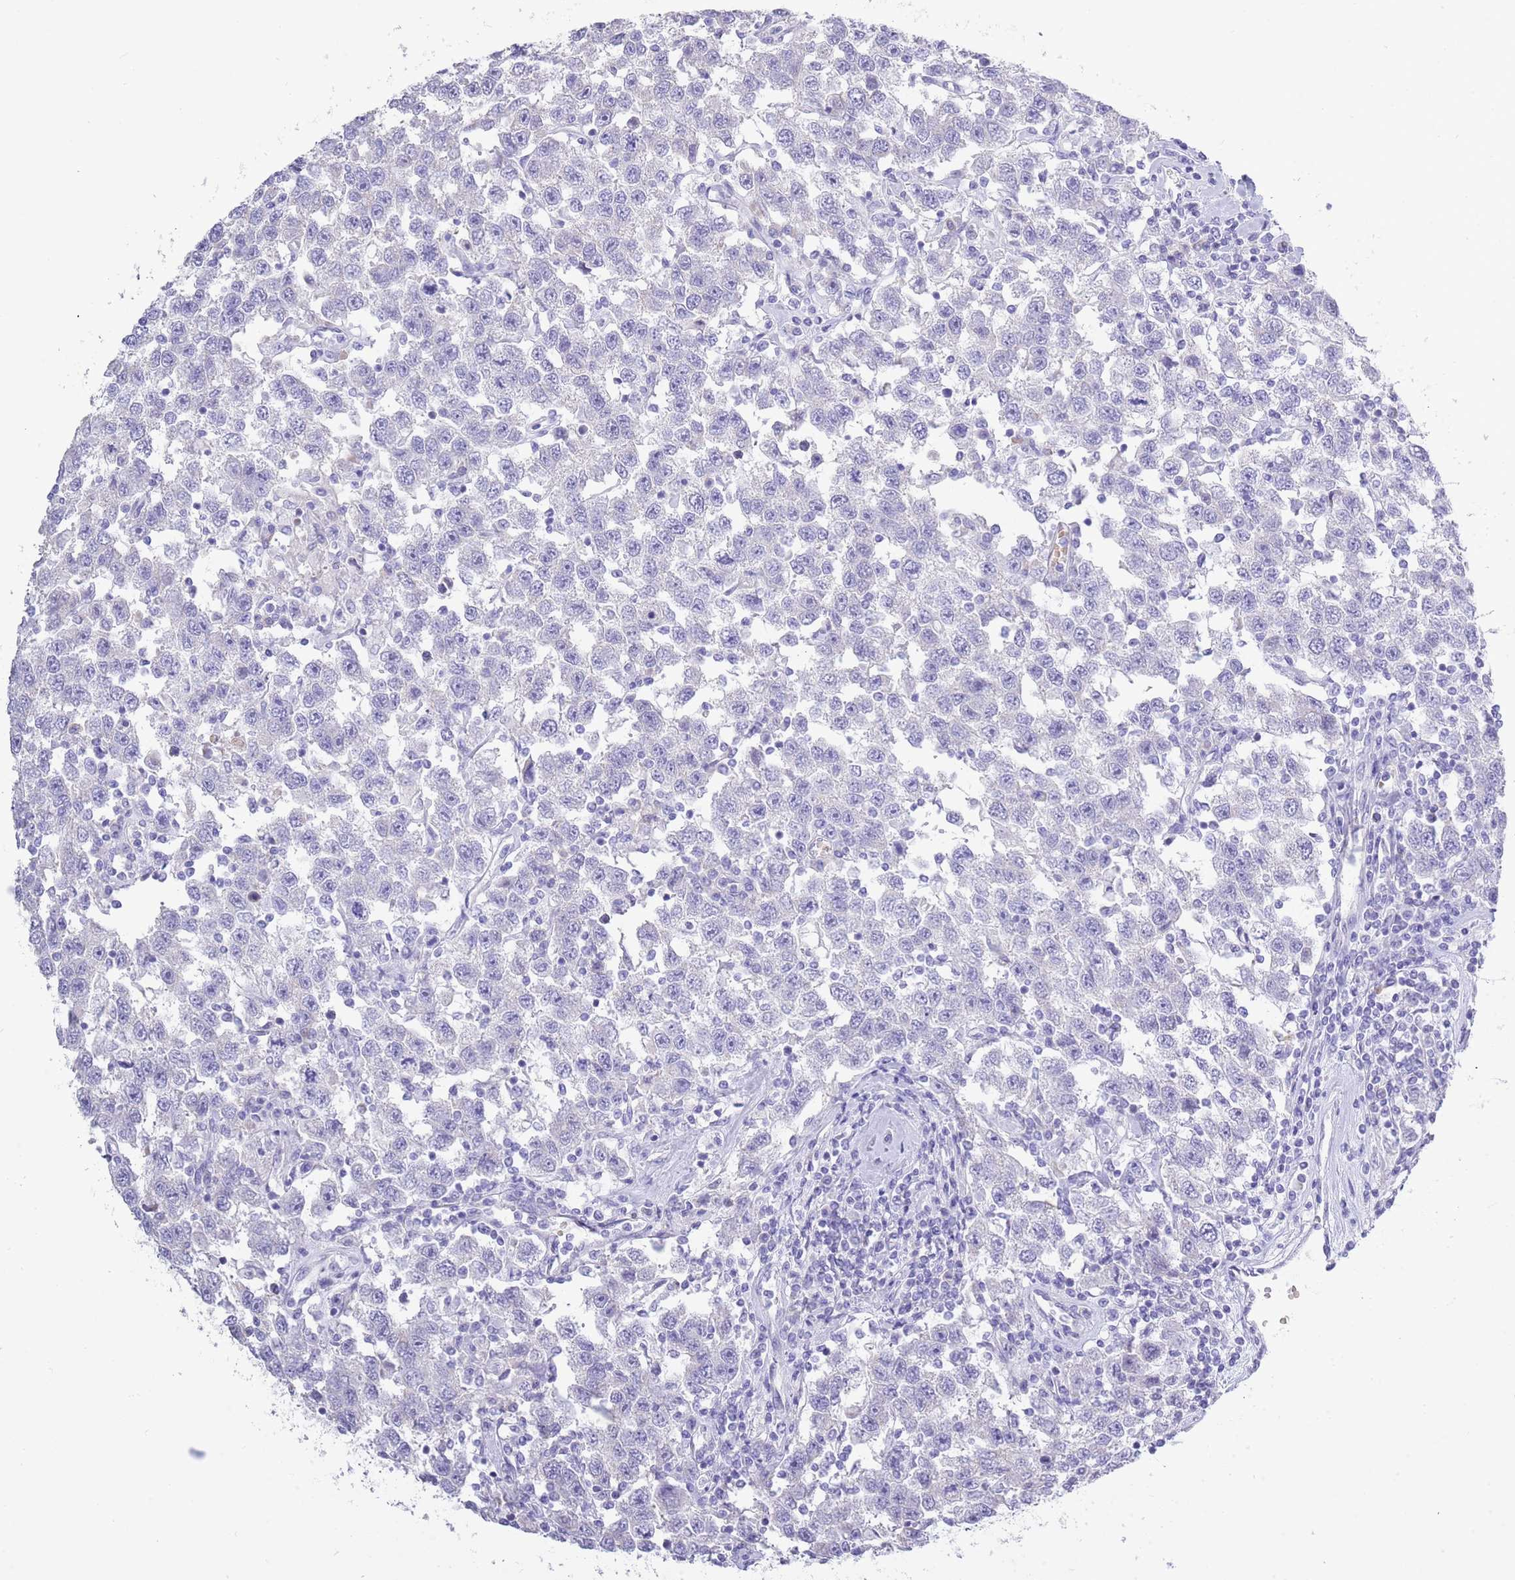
{"staining": {"intensity": "negative", "quantity": "none", "location": "none"}, "tissue": "testis cancer", "cell_type": "Tumor cells", "image_type": "cancer", "snomed": [{"axis": "morphology", "description": "Seminoma, NOS"}, {"axis": "topography", "description": "Testis"}], "caption": "Protein analysis of seminoma (testis) shows no significant positivity in tumor cells.", "gene": "ACR", "patient": {"sex": "male", "age": 41}}